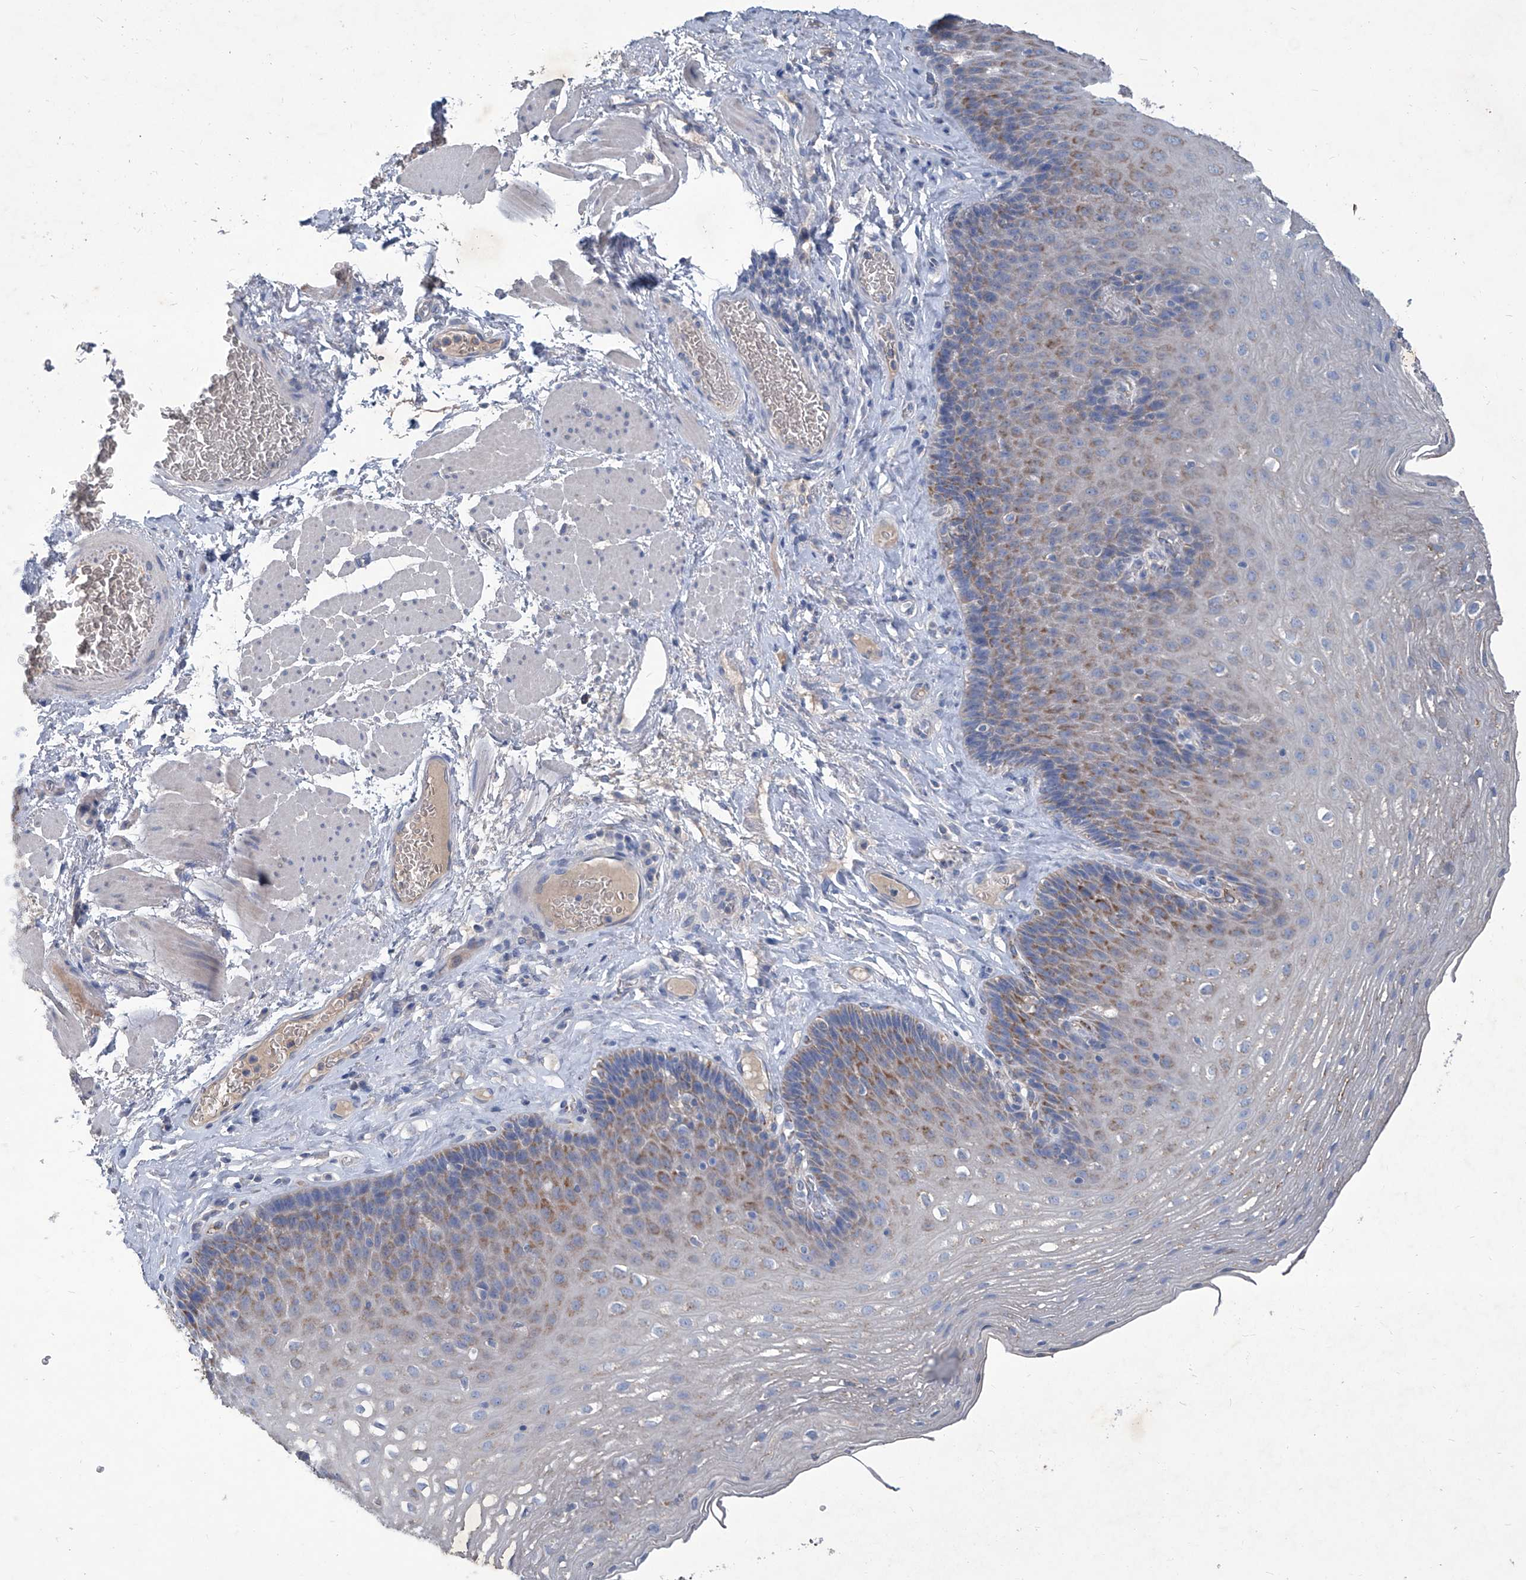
{"staining": {"intensity": "moderate", "quantity": "25%-75%", "location": "cytoplasmic/membranous"}, "tissue": "esophagus", "cell_type": "Squamous epithelial cells", "image_type": "normal", "snomed": [{"axis": "morphology", "description": "Normal tissue, NOS"}, {"axis": "topography", "description": "Esophagus"}], "caption": "The photomicrograph shows immunohistochemical staining of unremarkable esophagus. There is moderate cytoplasmic/membranous expression is seen in approximately 25%-75% of squamous epithelial cells.", "gene": "MTARC1", "patient": {"sex": "female", "age": 66}}